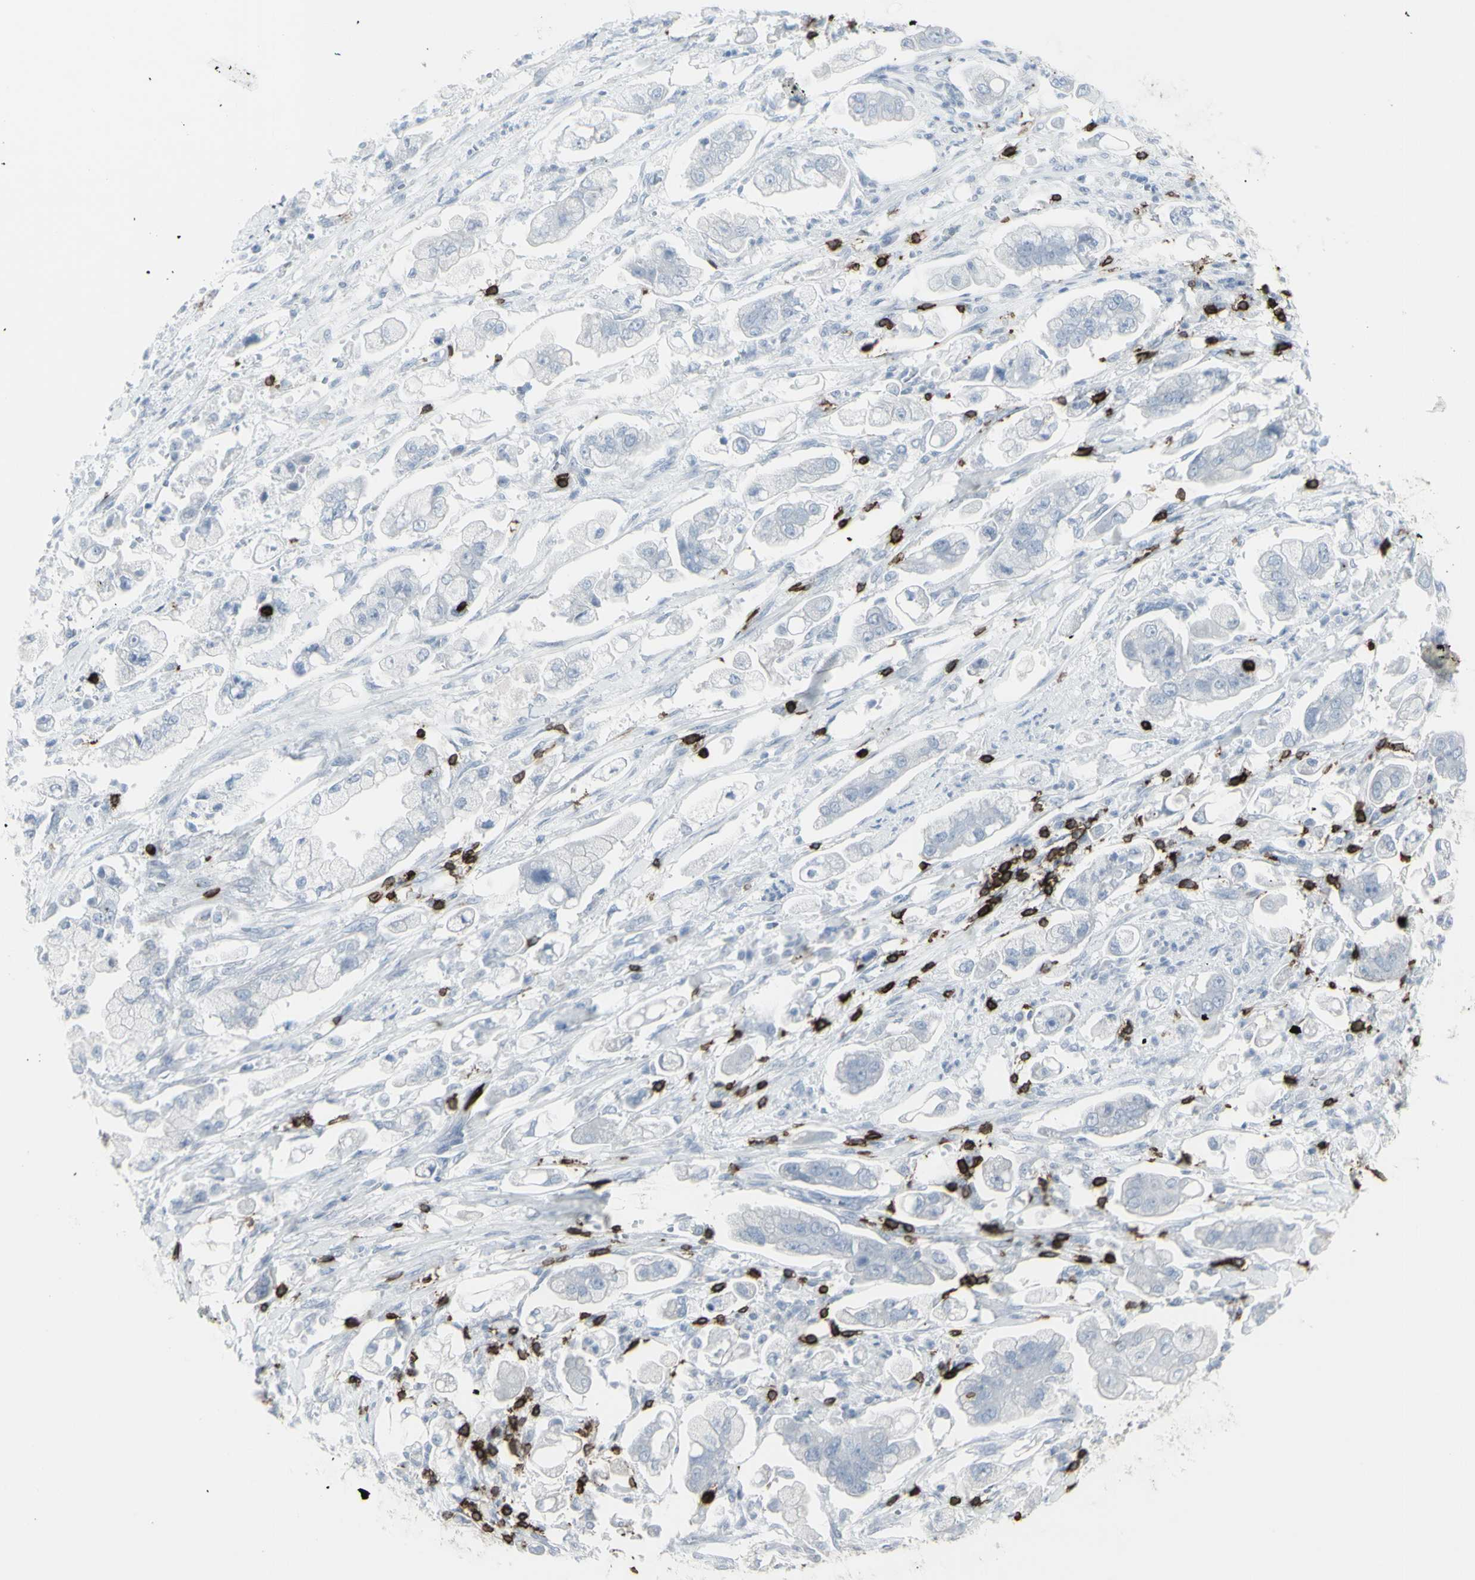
{"staining": {"intensity": "negative", "quantity": "none", "location": "none"}, "tissue": "stomach cancer", "cell_type": "Tumor cells", "image_type": "cancer", "snomed": [{"axis": "morphology", "description": "Adenocarcinoma, NOS"}, {"axis": "topography", "description": "Stomach"}], "caption": "An IHC histopathology image of adenocarcinoma (stomach) is shown. There is no staining in tumor cells of adenocarcinoma (stomach). The staining was performed using DAB to visualize the protein expression in brown, while the nuclei were stained in blue with hematoxylin (Magnification: 20x).", "gene": "CD247", "patient": {"sex": "male", "age": 62}}